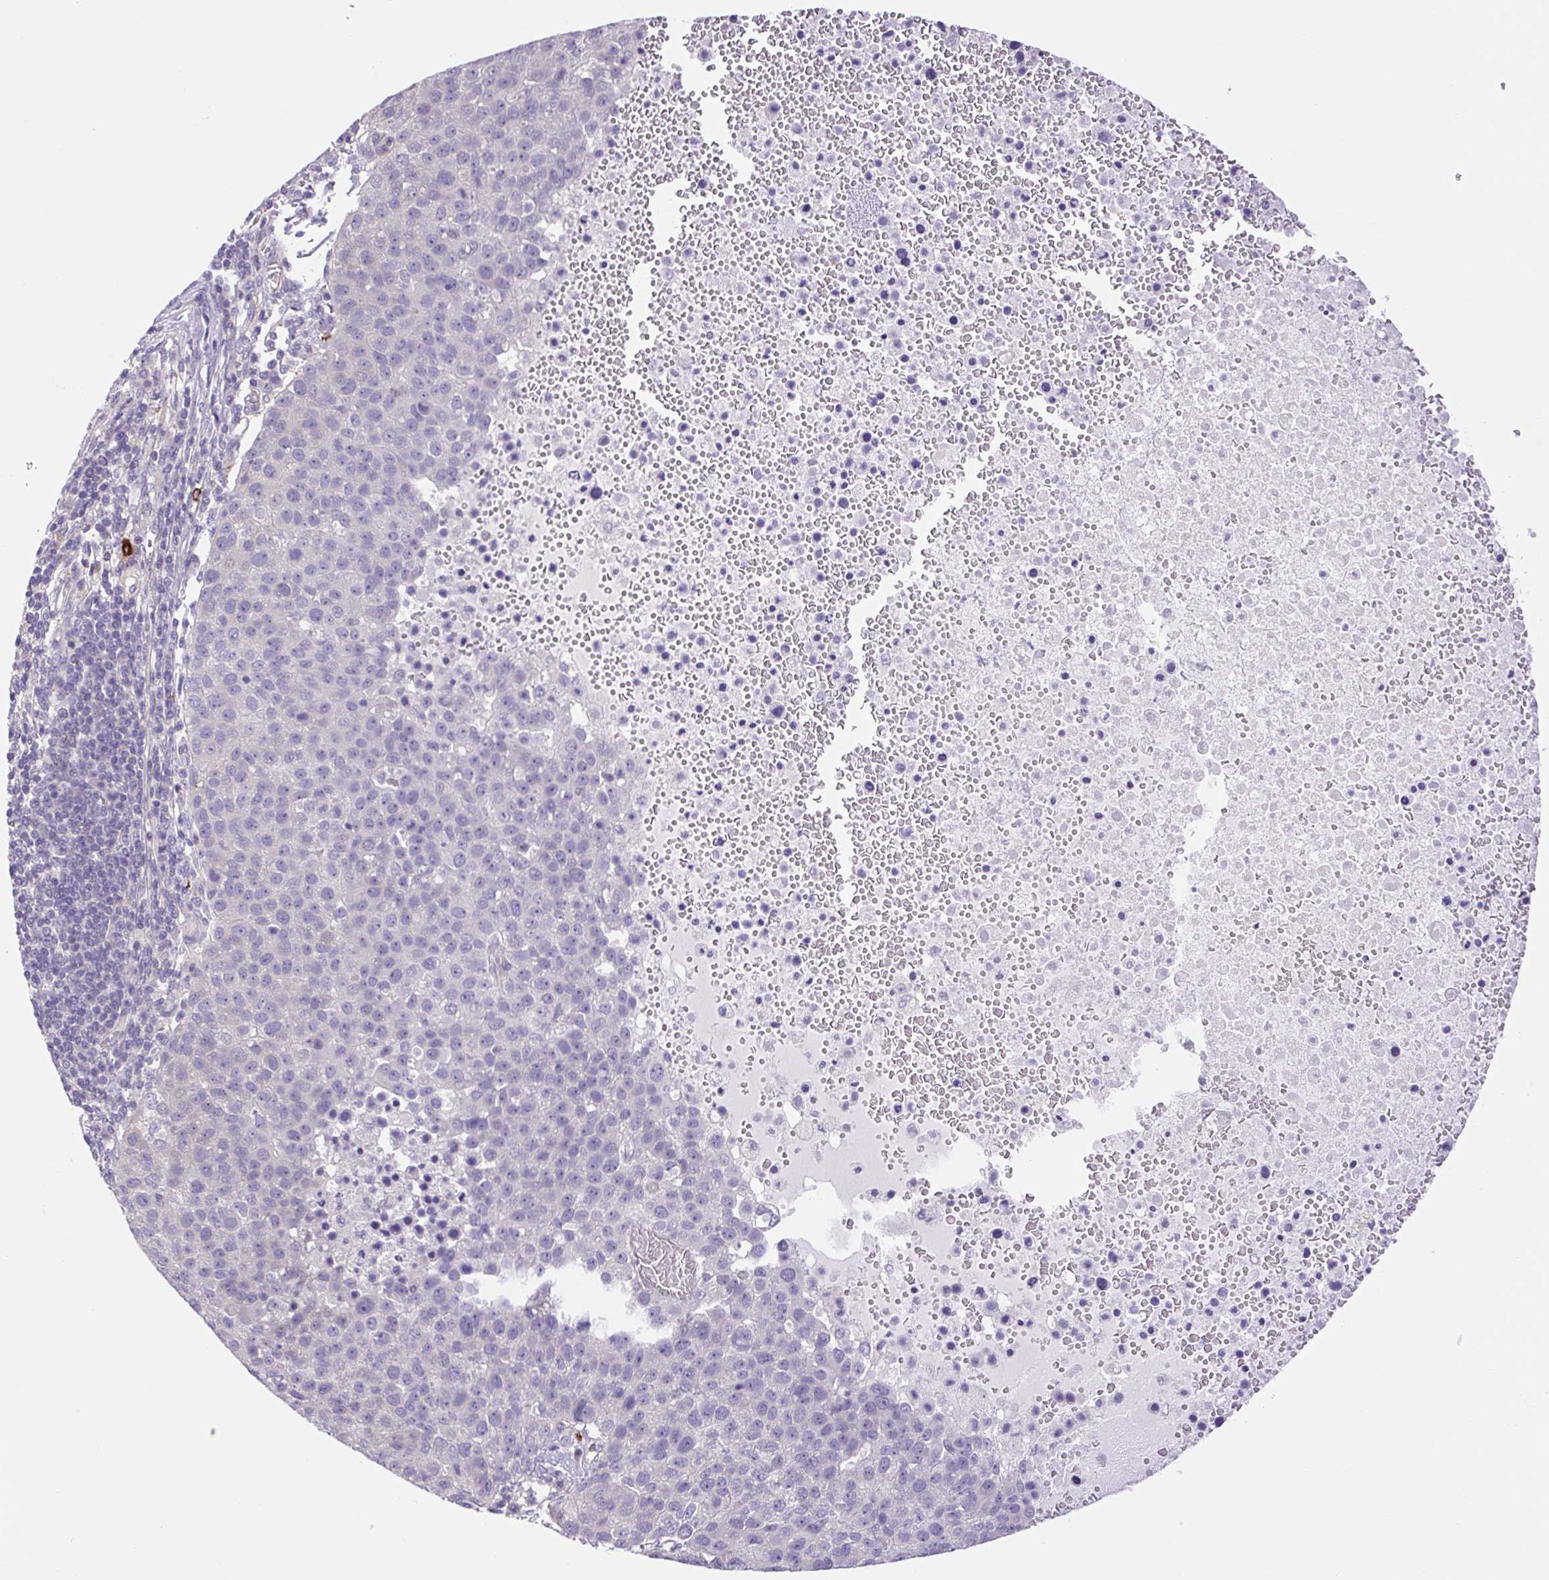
{"staining": {"intensity": "negative", "quantity": "none", "location": "none"}, "tissue": "pancreatic cancer", "cell_type": "Tumor cells", "image_type": "cancer", "snomed": [{"axis": "morphology", "description": "Adenocarcinoma, NOS"}, {"axis": "topography", "description": "Pancreas"}], "caption": "Tumor cells show no significant staining in pancreatic cancer.", "gene": "FAM177B", "patient": {"sex": "female", "age": 61}}